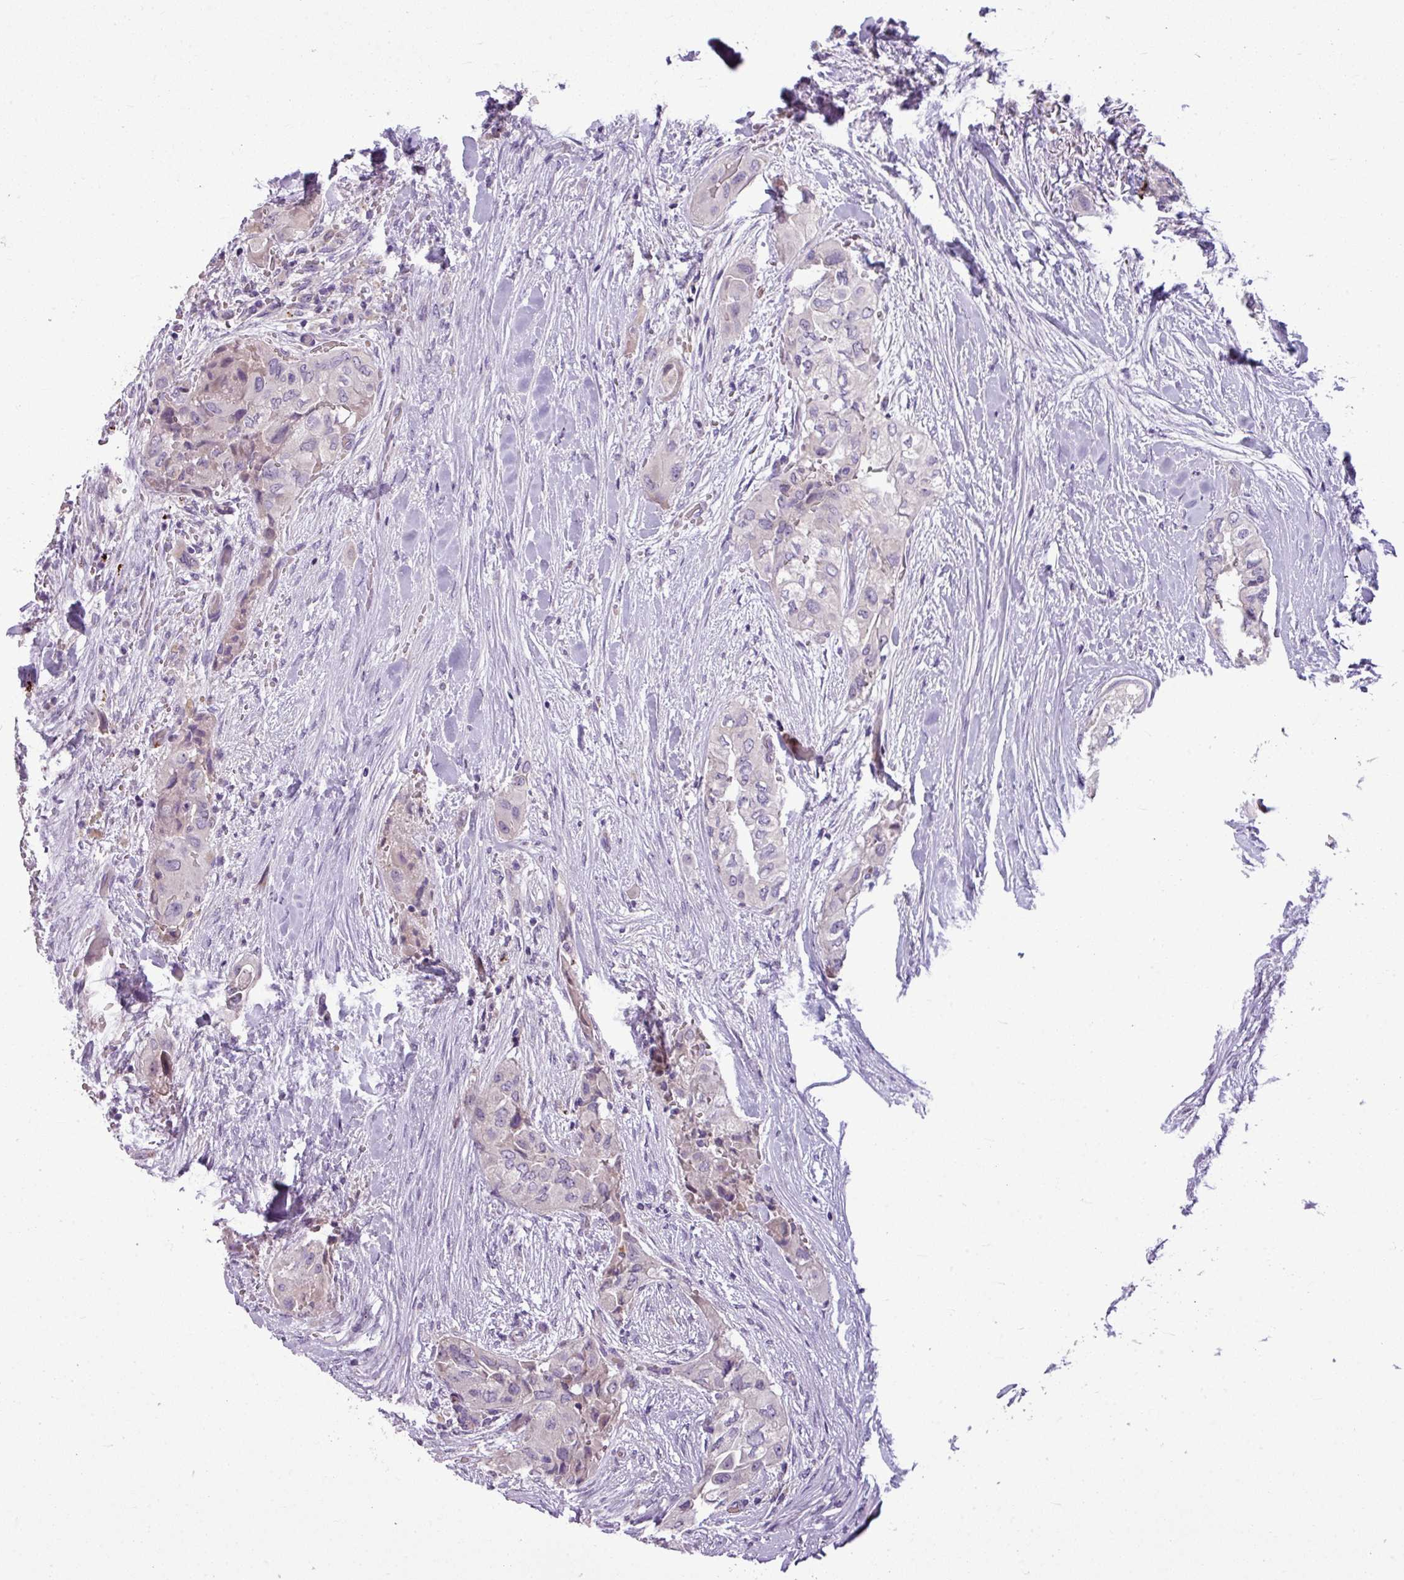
{"staining": {"intensity": "negative", "quantity": "none", "location": "none"}, "tissue": "thyroid cancer", "cell_type": "Tumor cells", "image_type": "cancer", "snomed": [{"axis": "morphology", "description": "Papillary adenocarcinoma, NOS"}, {"axis": "topography", "description": "Thyroid gland"}], "caption": "Tumor cells show no significant protein expression in thyroid papillary adenocarcinoma.", "gene": "IL17A", "patient": {"sex": "female", "age": 59}}